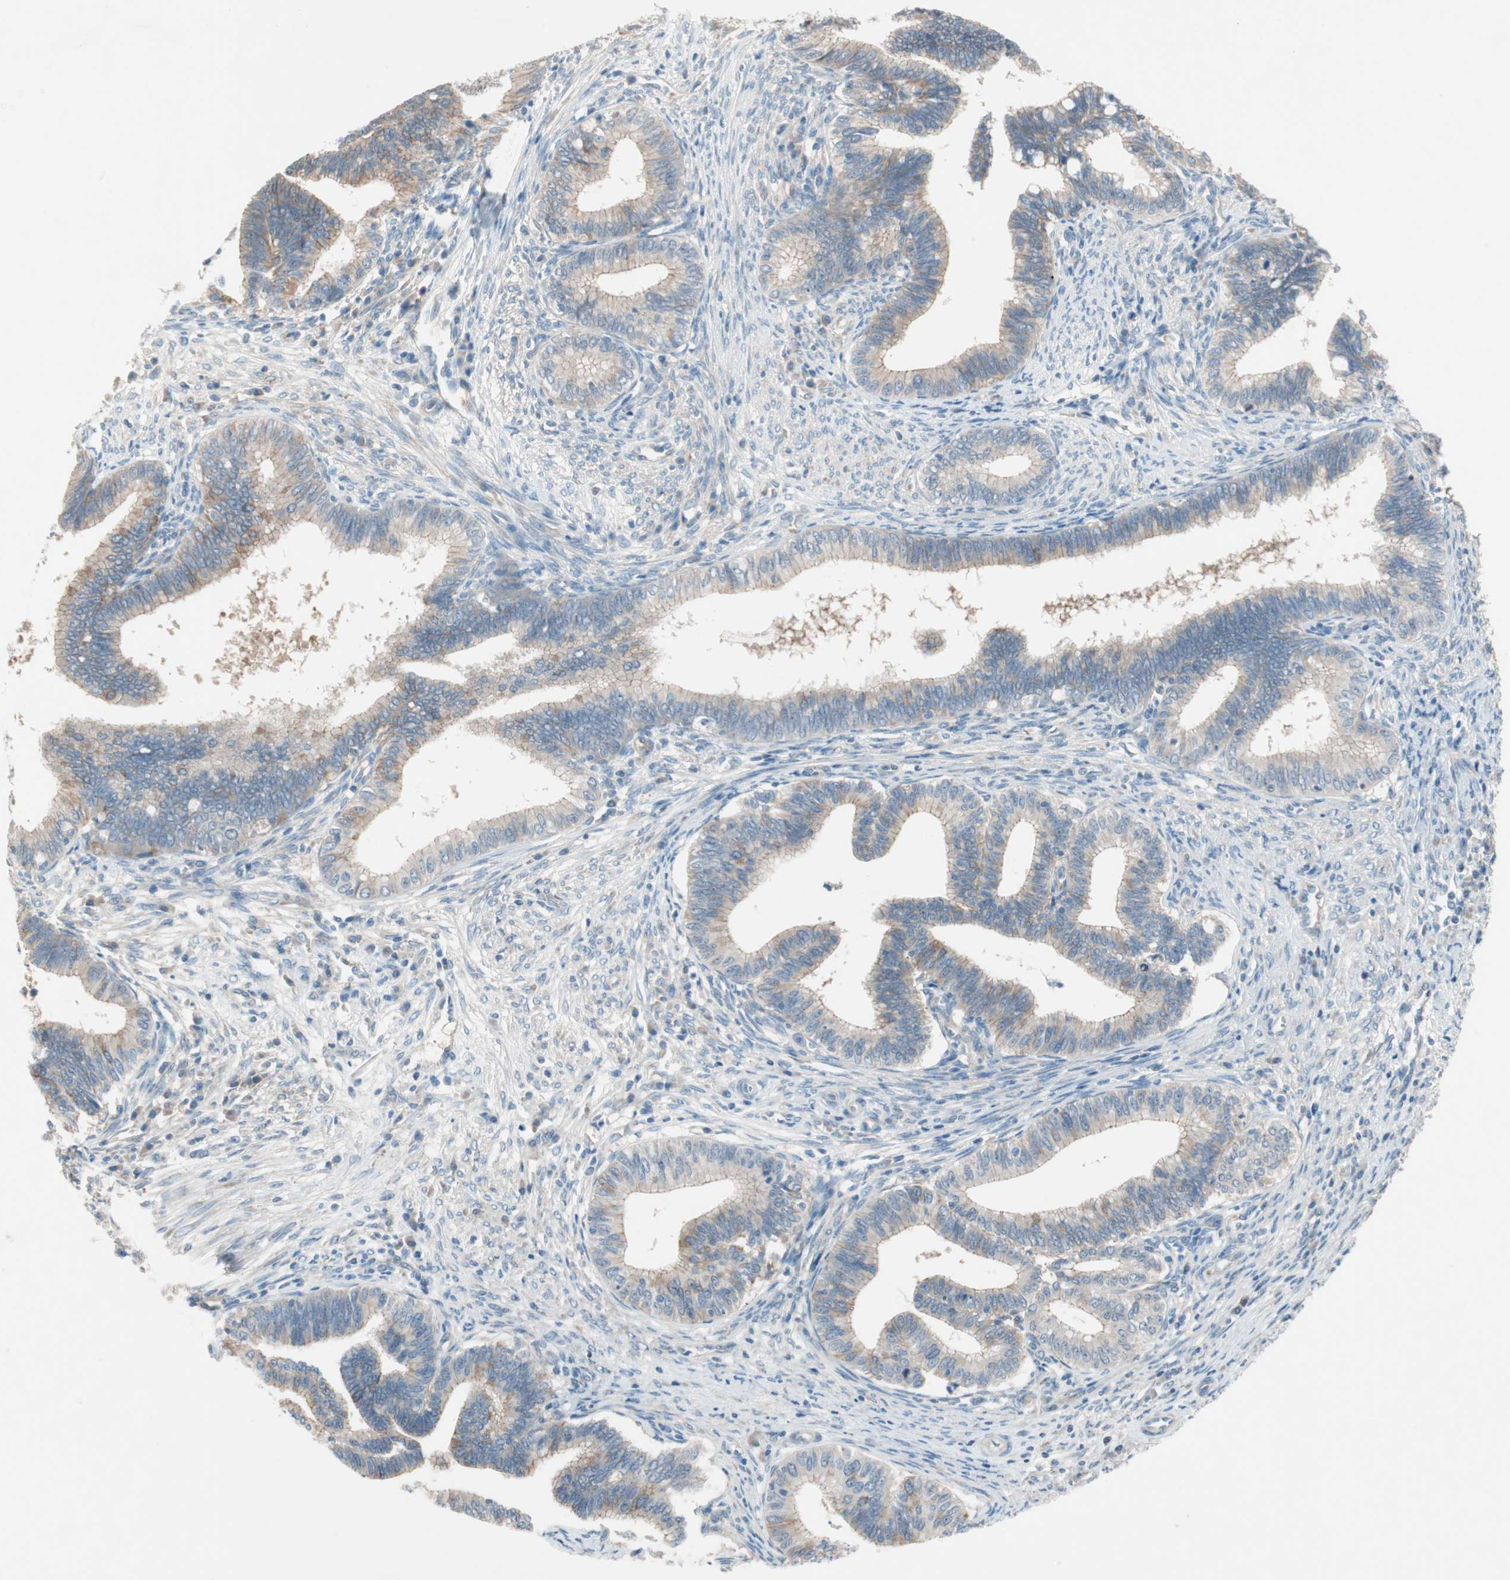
{"staining": {"intensity": "weak", "quantity": "<25%", "location": "cytoplasmic/membranous"}, "tissue": "cervical cancer", "cell_type": "Tumor cells", "image_type": "cancer", "snomed": [{"axis": "morphology", "description": "Adenocarcinoma, NOS"}, {"axis": "topography", "description": "Cervix"}], "caption": "A micrograph of human adenocarcinoma (cervical) is negative for staining in tumor cells.", "gene": "GLUL", "patient": {"sex": "female", "age": 36}}